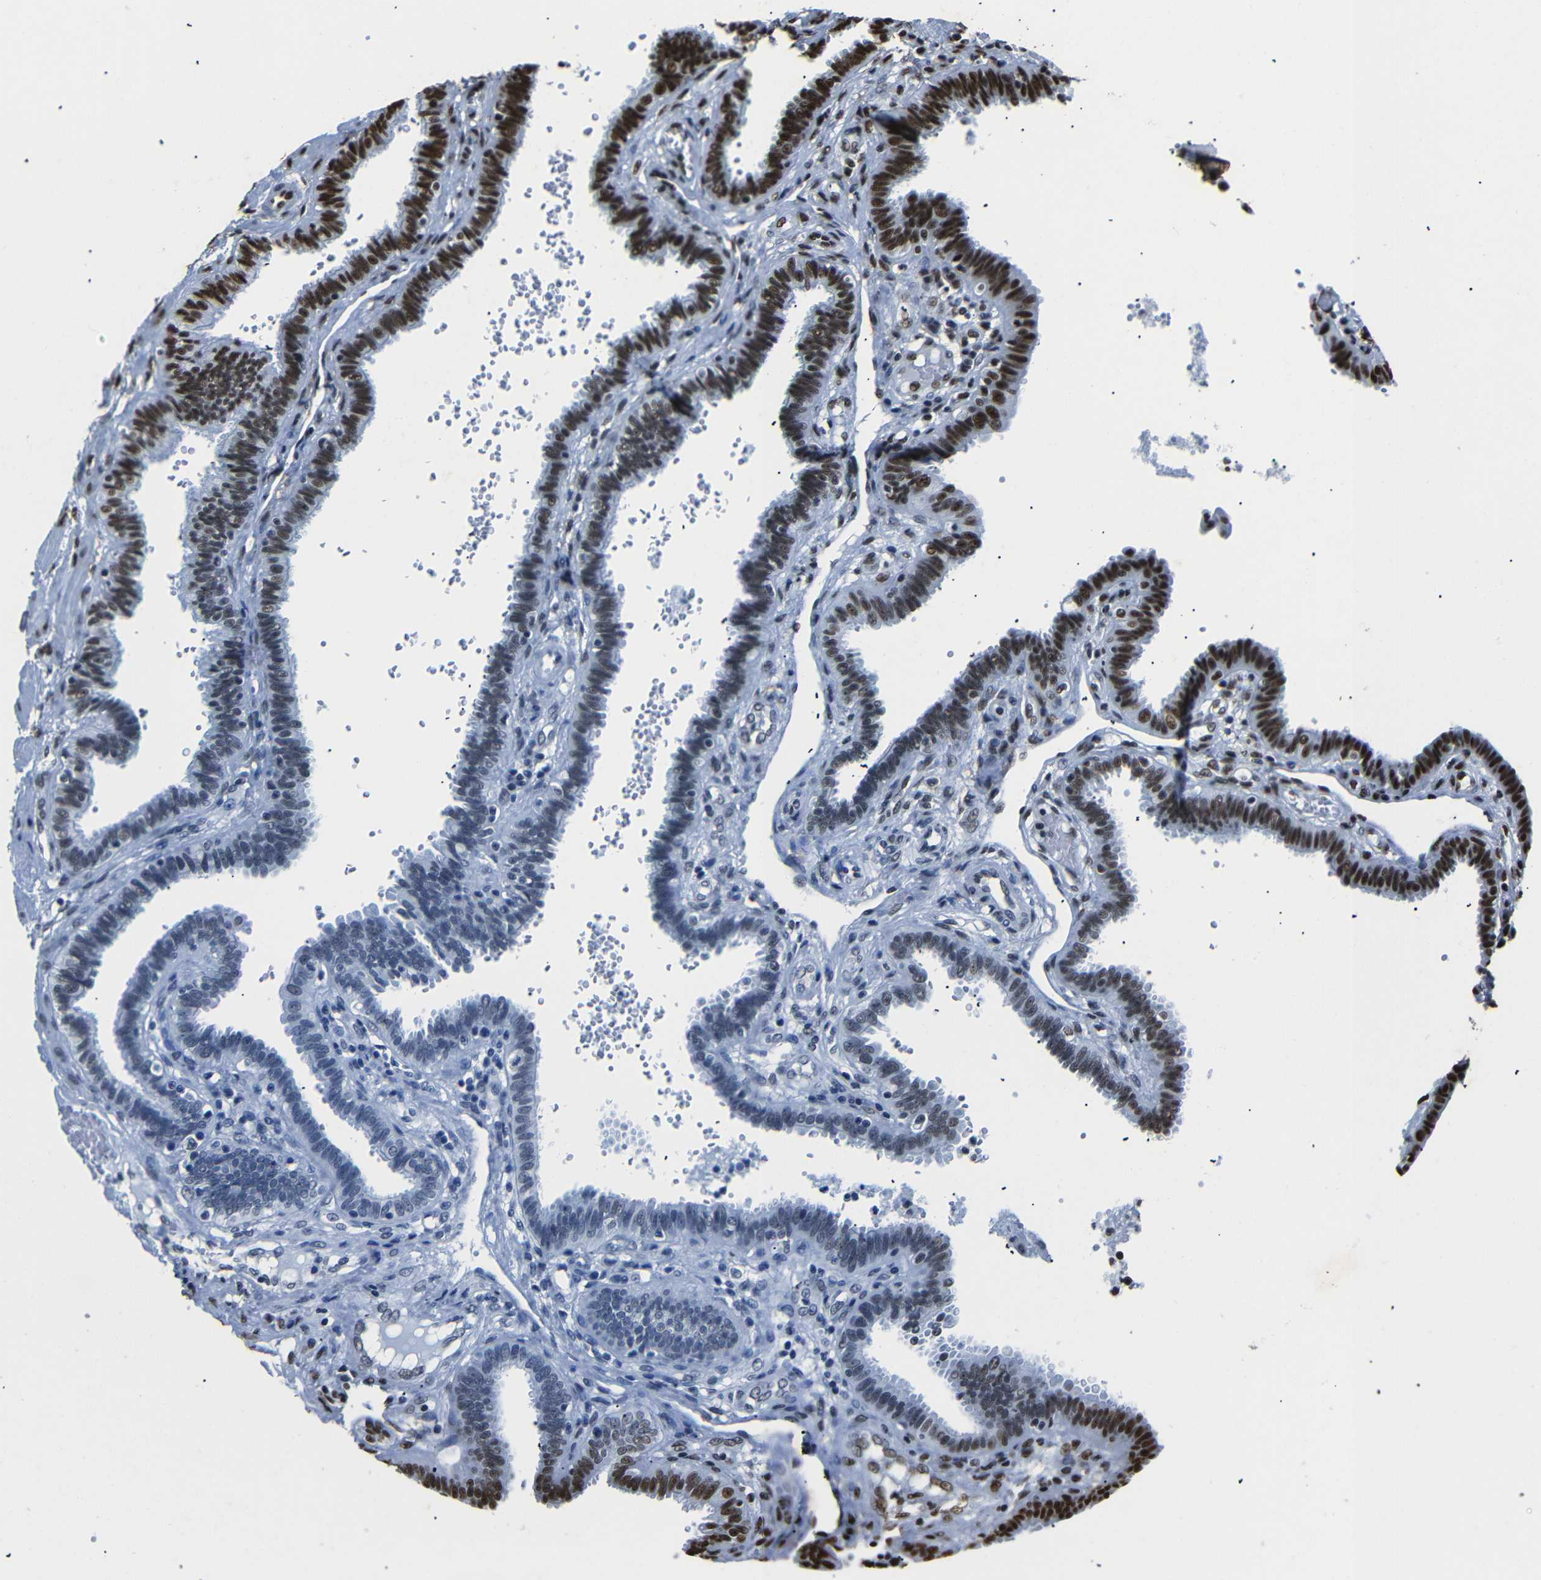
{"staining": {"intensity": "strong", "quantity": "25%-75%", "location": "nuclear"}, "tissue": "fallopian tube", "cell_type": "Glandular cells", "image_type": "normal", "snomed": [{"axis": "morphology", "description": "Normal tissue, NOS"}, {"axis": "topography", "description": "Fallopian tube"}], "caption": "IHC staining of normal fallopian tube, which reveals high levels of strong nuclear expression in about 25%-75% of glandular cells indicating strong nuclear protein positivity. The staining was performed using DAB (brown) for protein detection and nuclei were counterstained in hematoxylin (blue).", "gene": "SRSF1", "patient": {"sex": "female", "age": 32}}